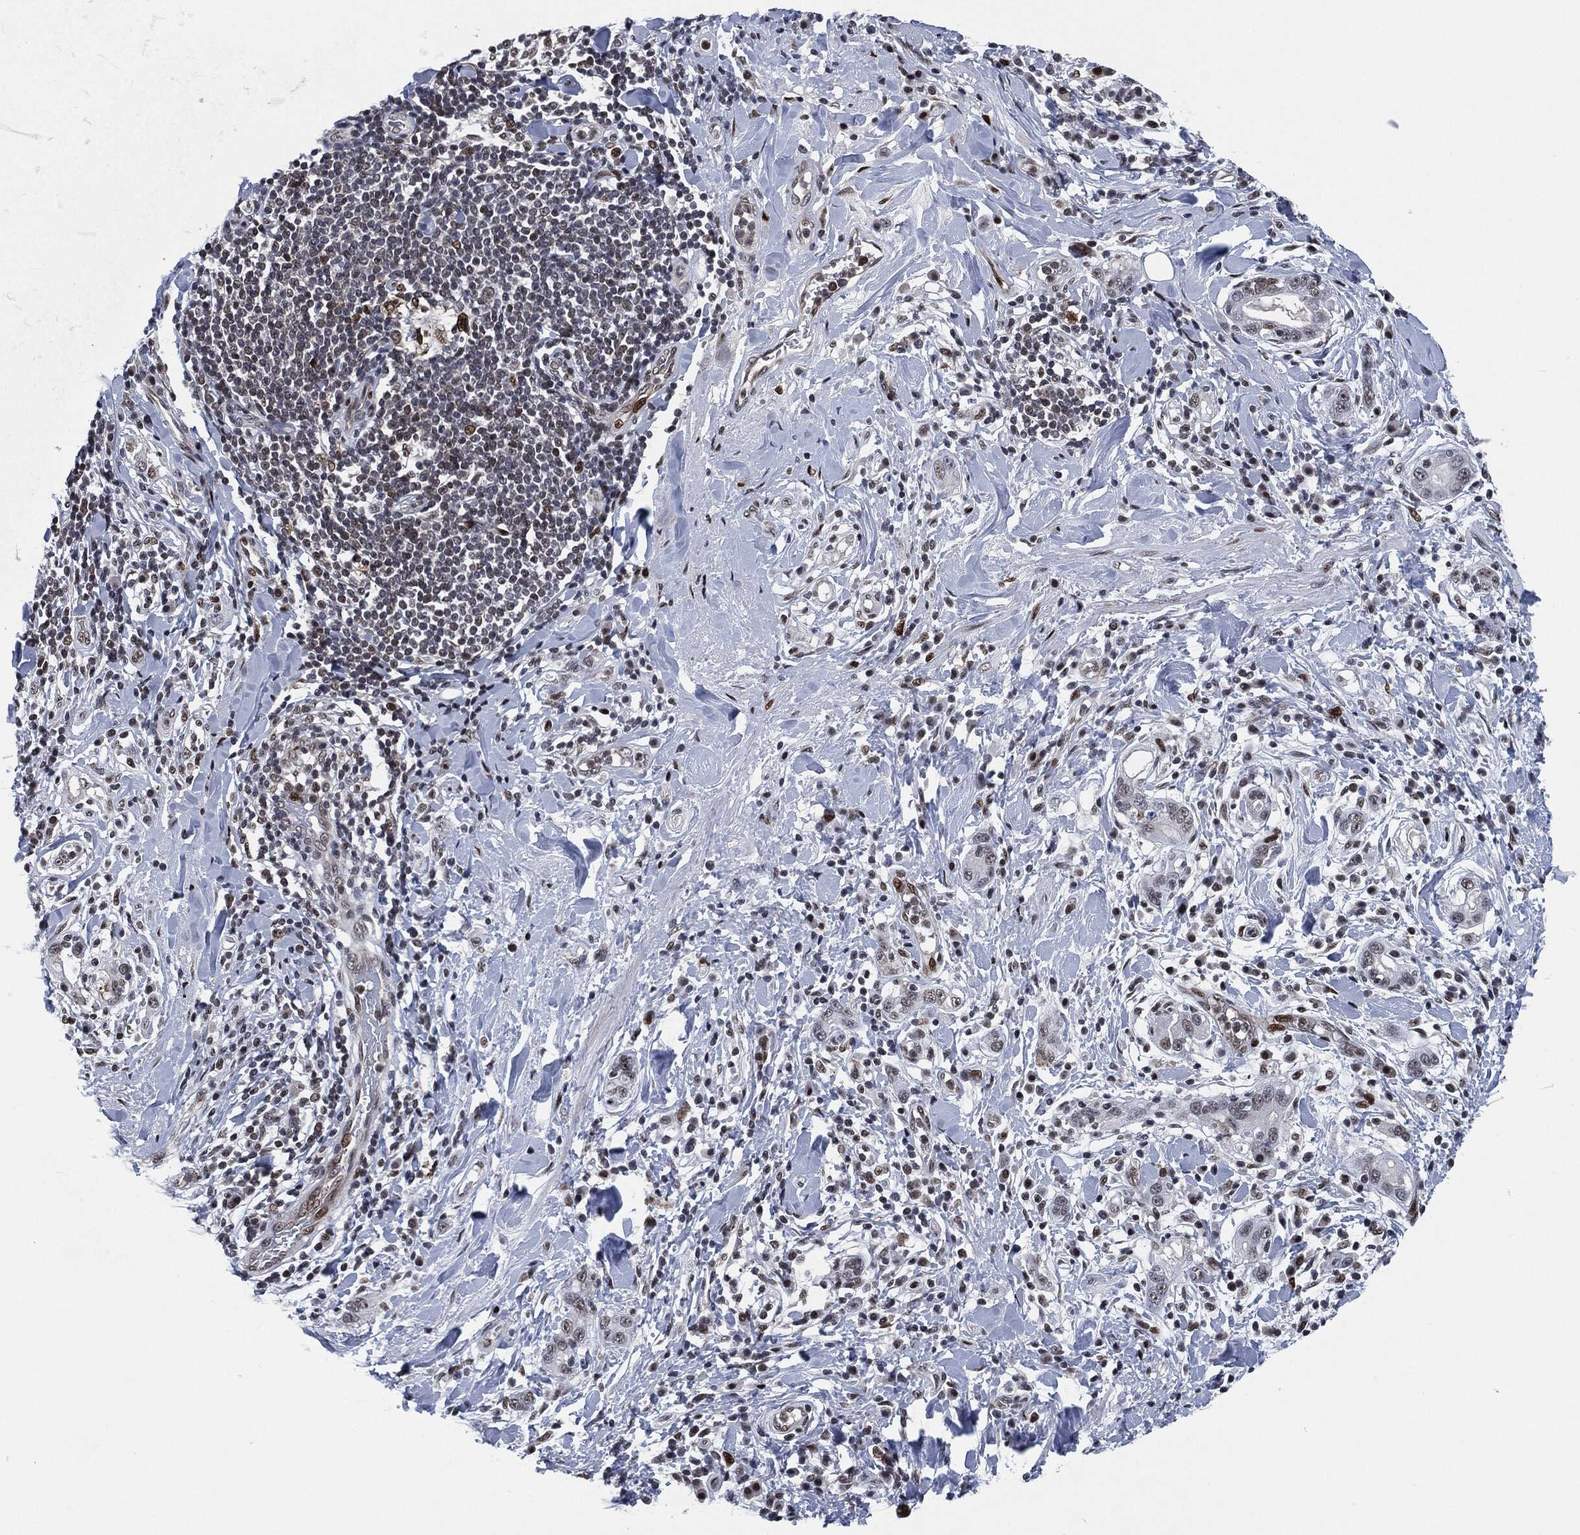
{"staining": {"intensity": "moderate", "quantity": "<25%", "location": "nuclear"}, "tissue": "stomach cancer", "cell_type": "Tumor cells", "image_type": "cancer", "snomed": [{"axis": "morphology", "description": "Adenocarcinoma, NOS"}, {"axis": "topography", "description": "Stomach"}], "caption": "Adenocarcinoma (stomach) stained for a protein (brown) demonstrates moderate nuclear positive positivity in approximately <25% of tumor cells.", "gene": "AKT2", "patient": {"sex": "male", "age": 79}}